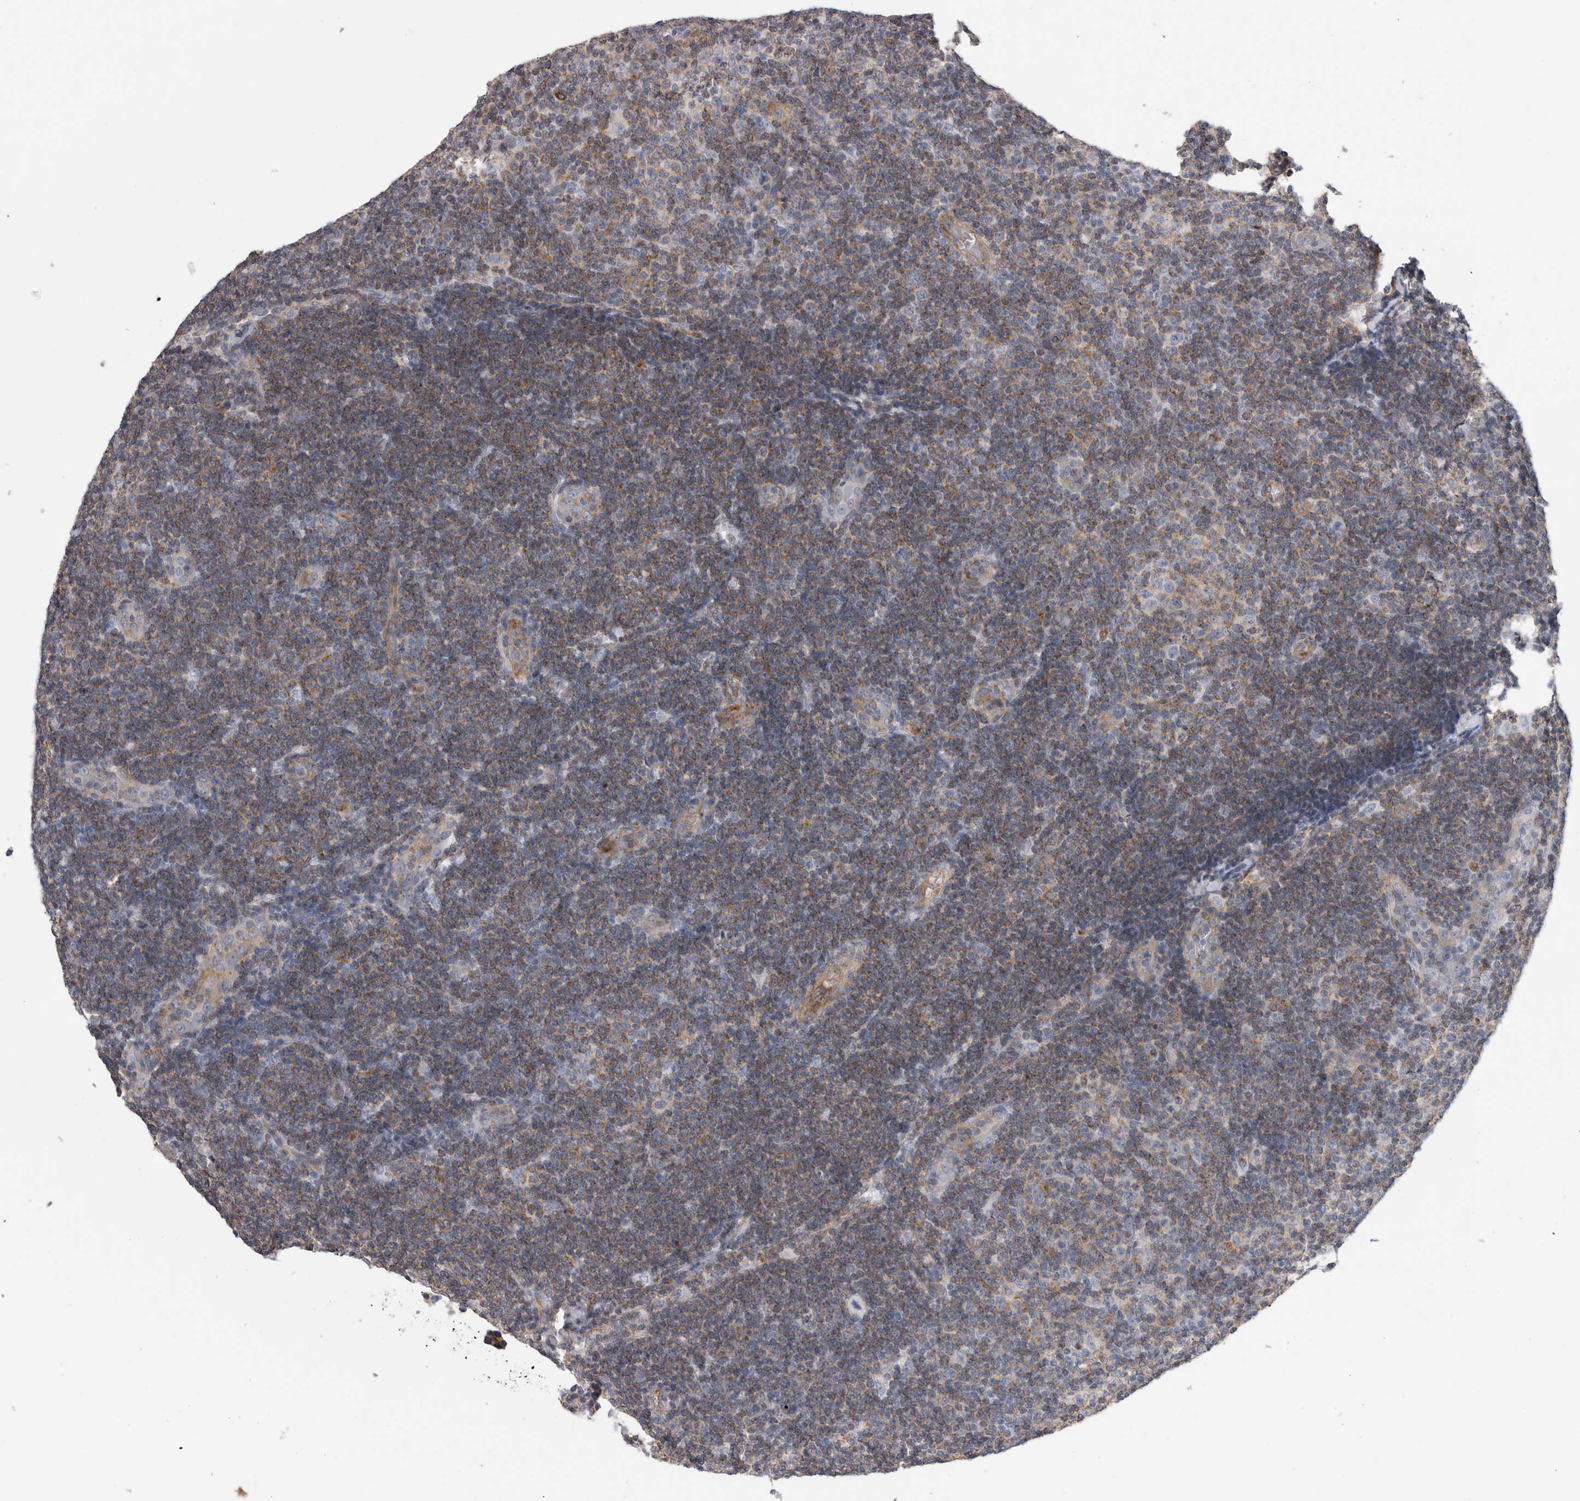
{"staining": {"intensity": "moderate", "quantity": ">75%", "location": "cytoplasmic/membranous"}, "tissue": "lymphoma", "cell_type": "Tumor cells", "image_type": "cancer", "snomed": [{"axis": "morphology", "description": "Malignant lymphoma, non-Hodgkin's type, Low grade"}, {"axis": "topography", "description": "Lymph node"}], "caption": "Malignant lymphoma, non-Hodgkin's type (low-grade) tissue displays moderate cytoplasmic/membranous staining in about >75% of tumor cells The staining was performed using DAB to visualize the protein expression in brown, while the nuclei were stained in blue with hematoxylin (Magnification: 20x).", "gene": "ATXN3", "patient": {"sex": "male", "age": 83}}